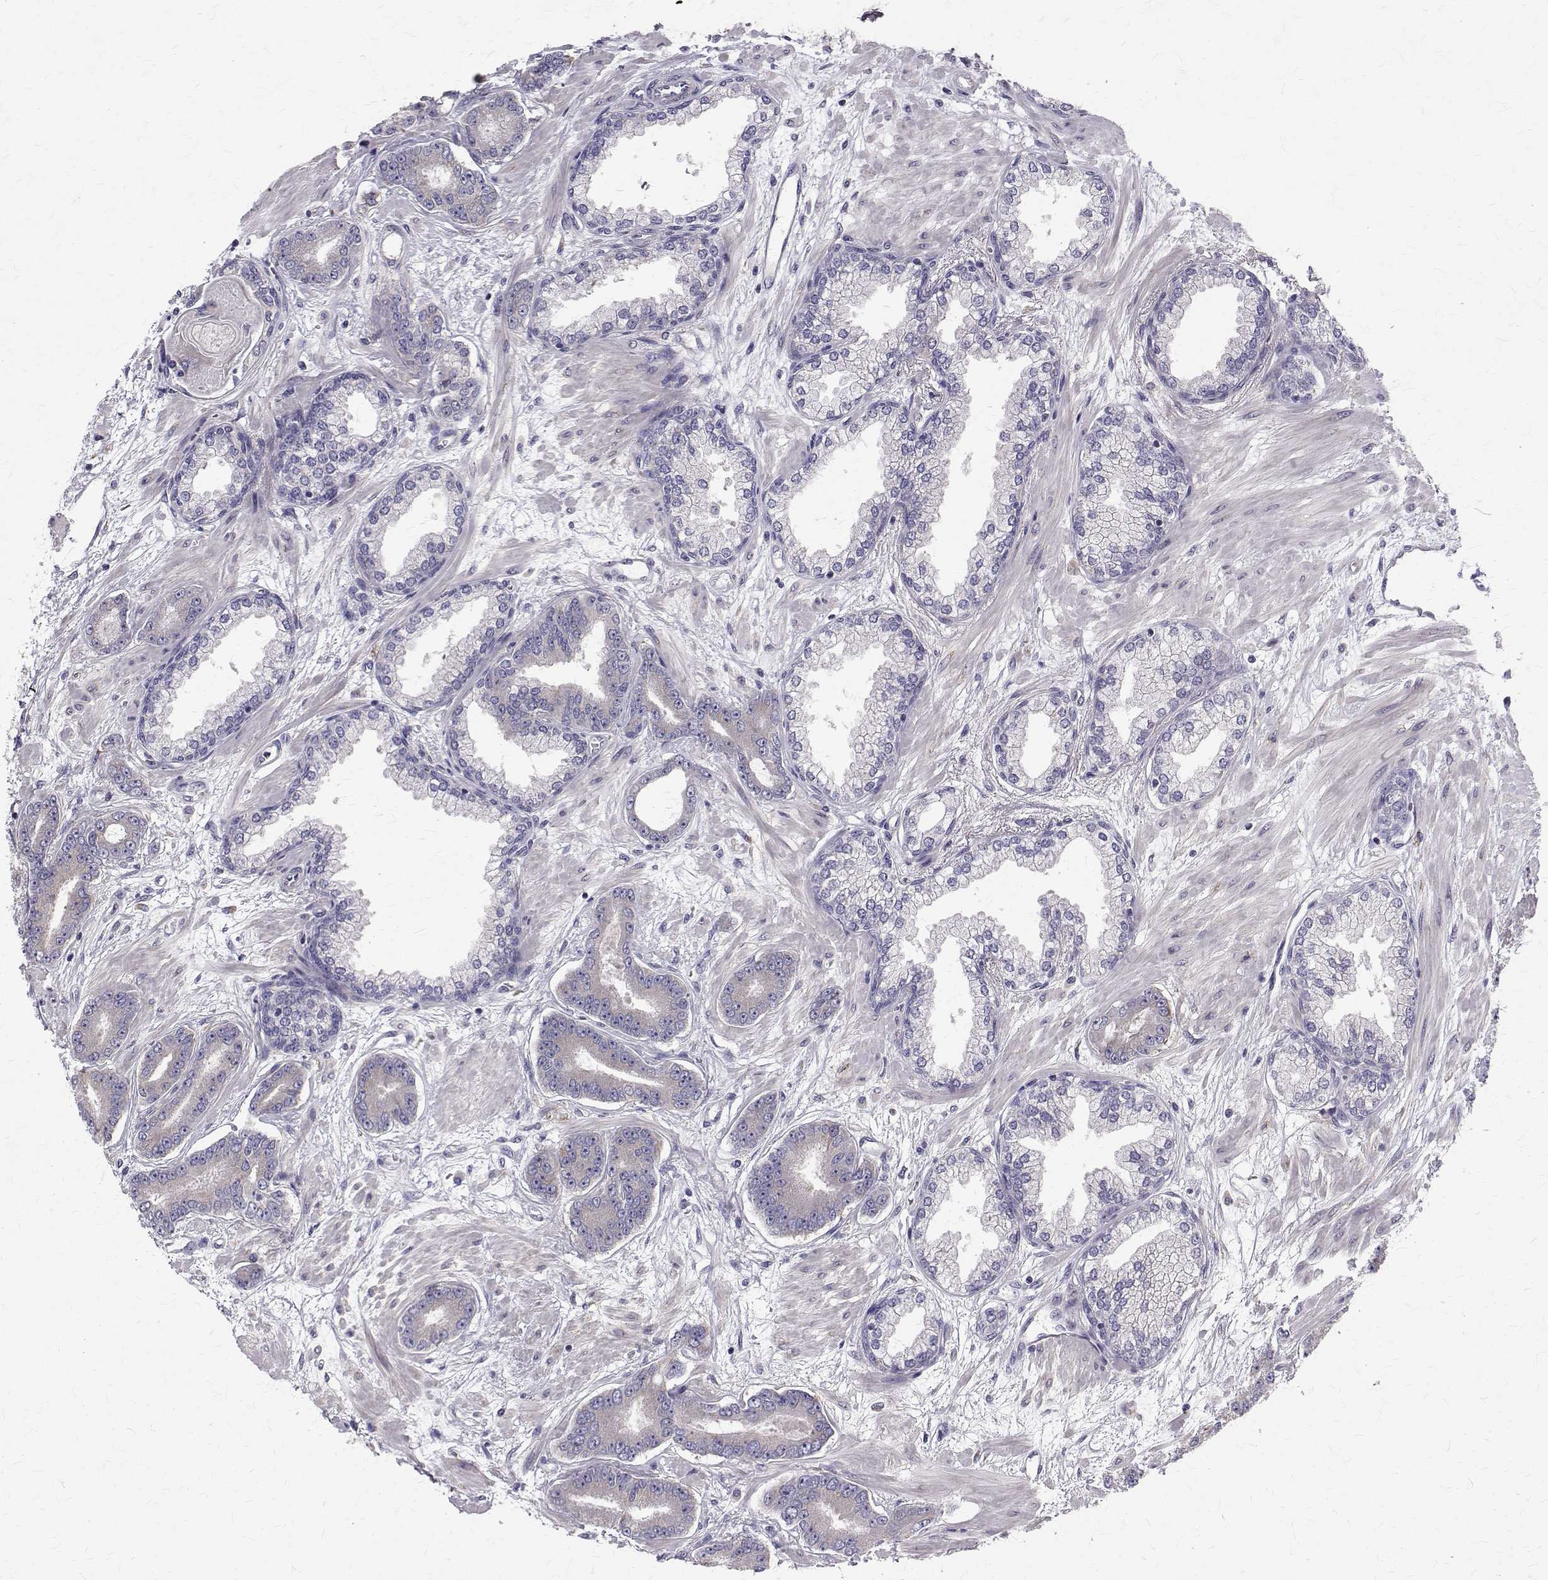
{"staining": {"intensity": "negative", "quantity": "none", "location": "none"}, "tissue": "prostate cancer", "cell_type": "Tumor cells", "image_type": "cancer", "snomed": [{"axis": "morphology", "description": "Adenocarcinoma, Low grade"}, {"axis": "topography", "description": "Prostate"}], "caption": "Low-grade adenocarcinoma (prostate) was stained to show a protein in brown. There is no significant staining in tumor cells. The staining was performed using DAB to visualize the protein expression in brown, while the nuclei were stained in blue with hematoxylin (Magnification: 20x).", "gene": "ARFGAP1", "patient": {"sex": "male", "age": 64}}